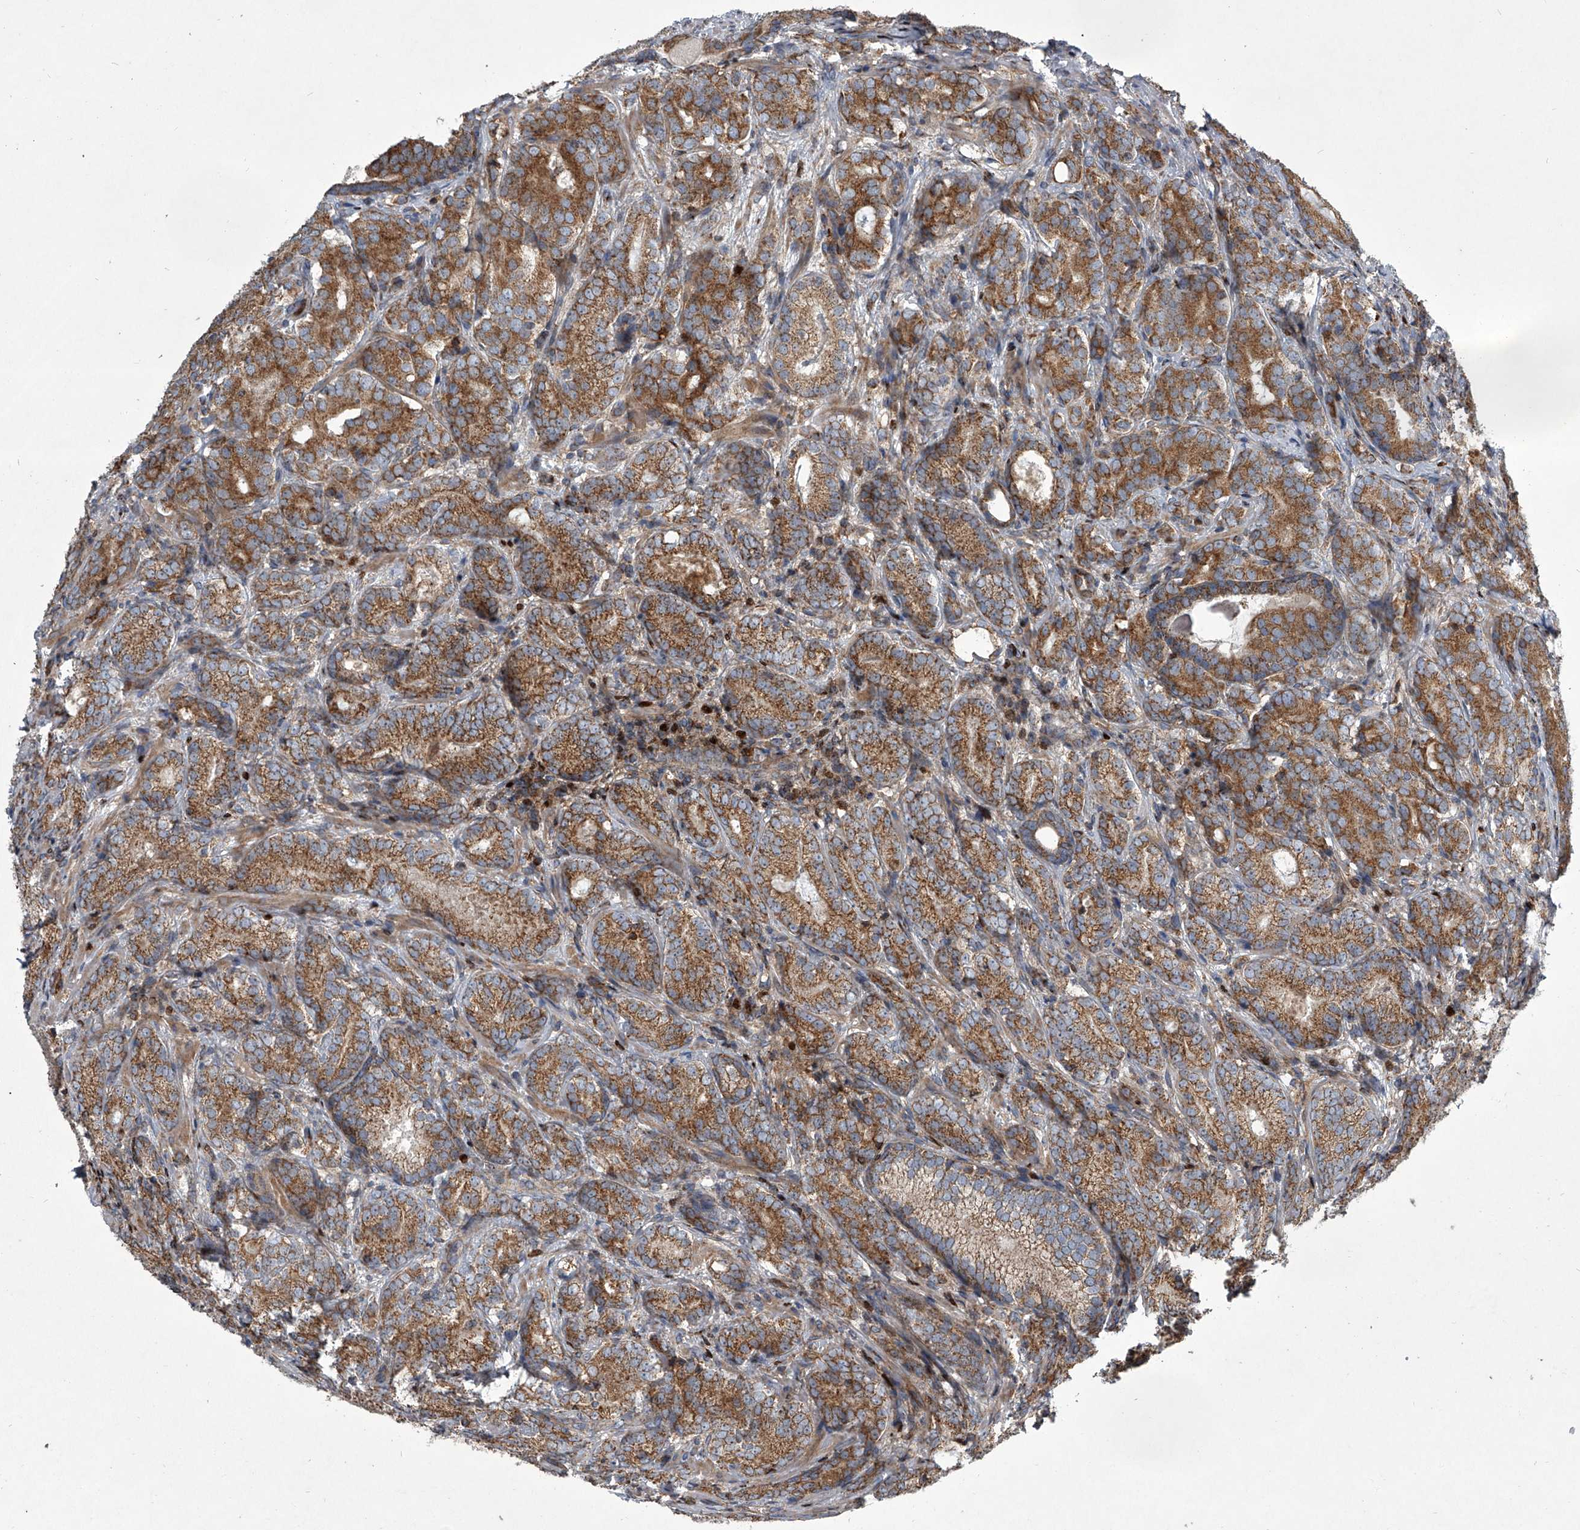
{"staining": {"intensity": "moderate", "quantity": ">75%", "location": "cytoplasmic/membranous"}, "tissue": "prostate cancer", "cell_type": "Tumor cells", "image_type": "cancer", "snomed": [{"axis": "morphology", "description": "Adenocarcinoma, High grade"}, {"axis": "topography", "description": "Prostate"}], "caption": "Immunohistochemistry of prostate cancer (high-grade adenocarcinoma) reveals medium levels of moderate cytoplasmic/membranous staining in approximately >75% of tumor cells.", "gene": "STRADA", "patient": {"sex": "male", "age": 66}}